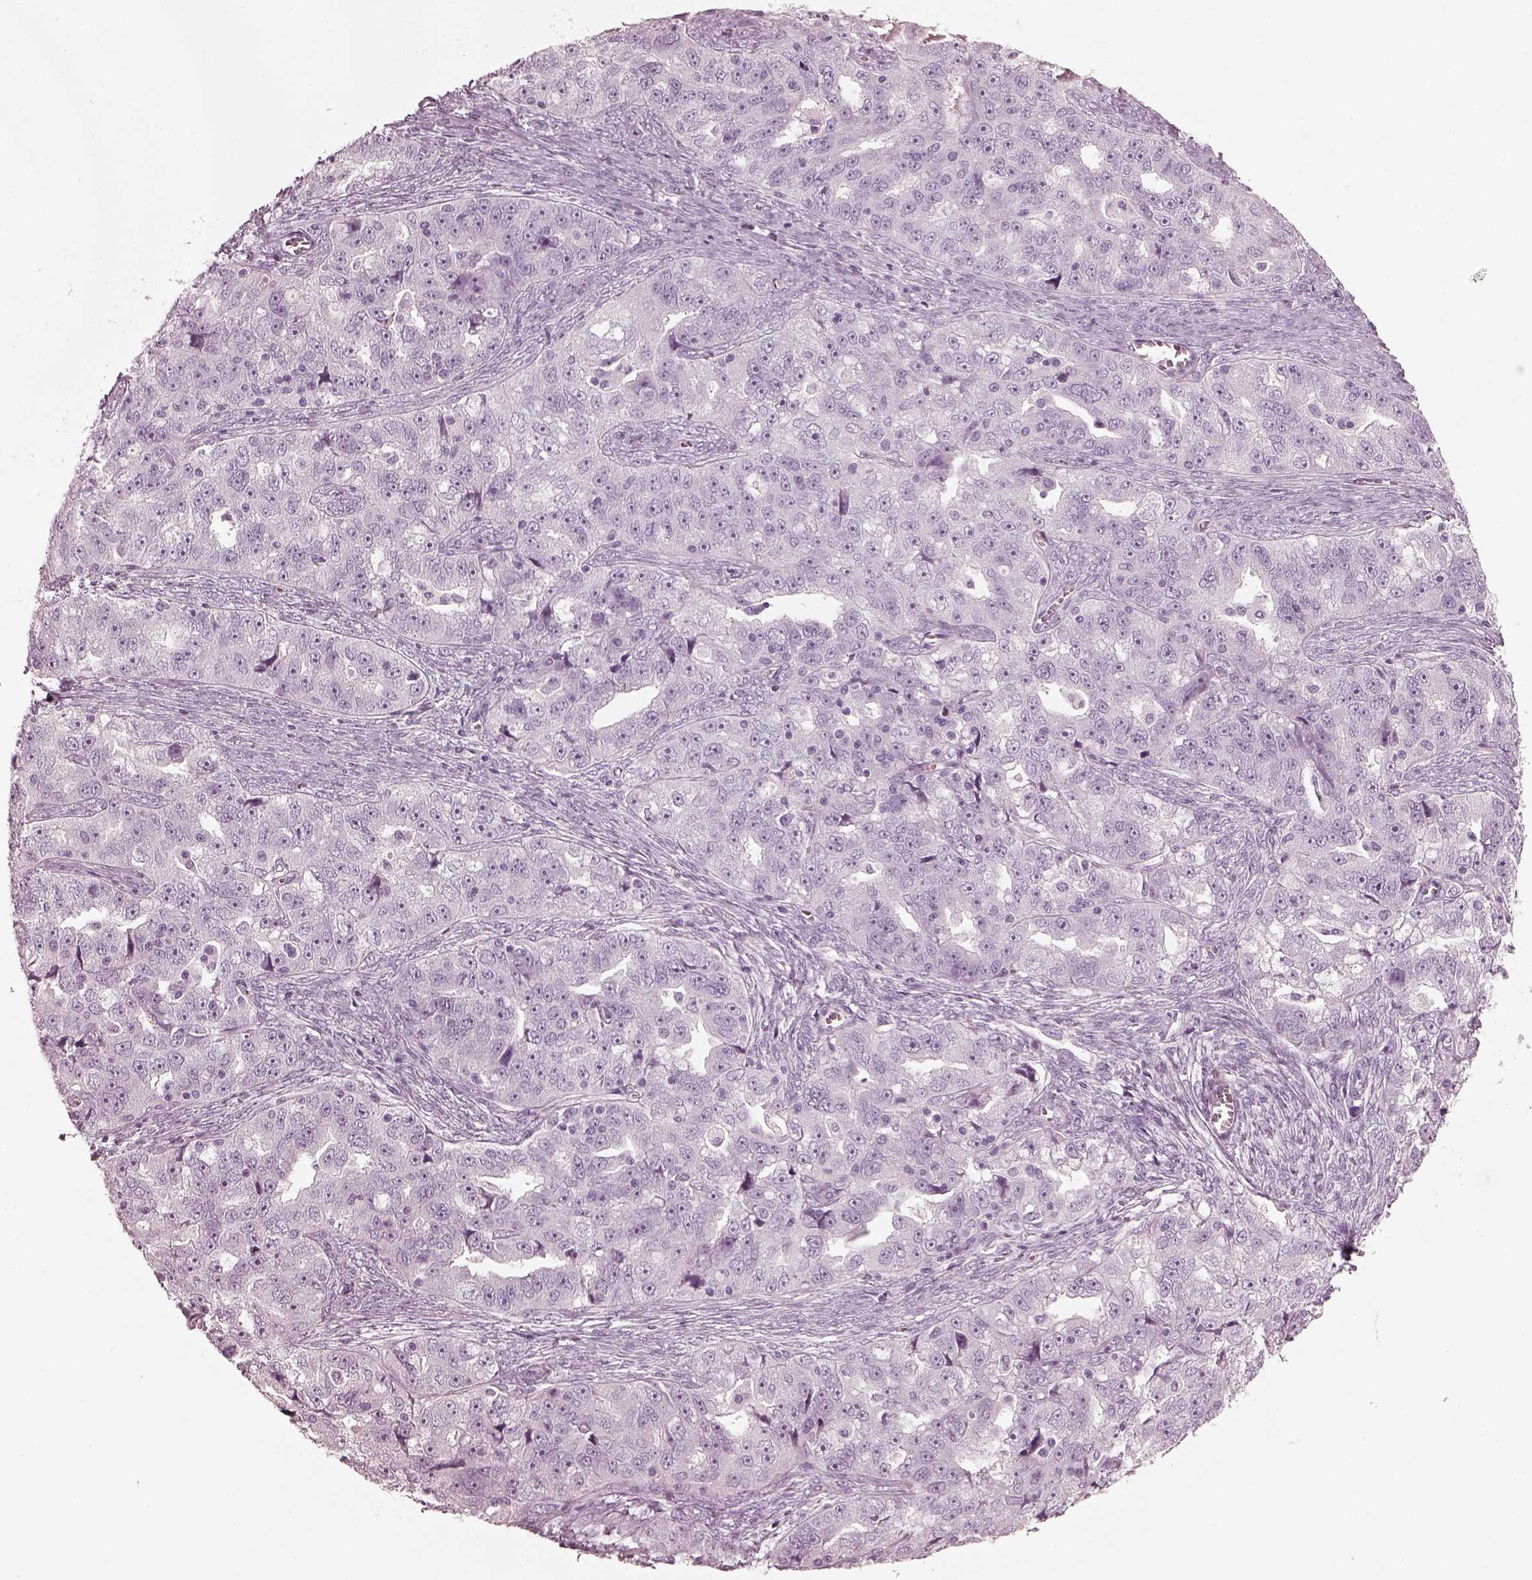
{"staining": {"intensity": "negative", "quantity": "none", "location": "none"}, "tissue": "ovarian cancer", "cell_type": "Tumor cells", "image_type": "cancer", "snomed": [{"axis": "morphology", "description": "Cystadenocarcinoma, serous, NOS"}, {"axis": "topography", "description": "Ovary"}], "caption": "Tumor cells are negative for brown protein staining in ovarian cancer (serous cystadenocarcinoma). Brightfield microscopy of immunohistochemistry stained with DAB (3,3'-diaminobenzidine) (brown) and hematoxylin (blue), captured at high magnification.", "gene": "FABP9", "patient": {"sex": "female", "age": 51}}